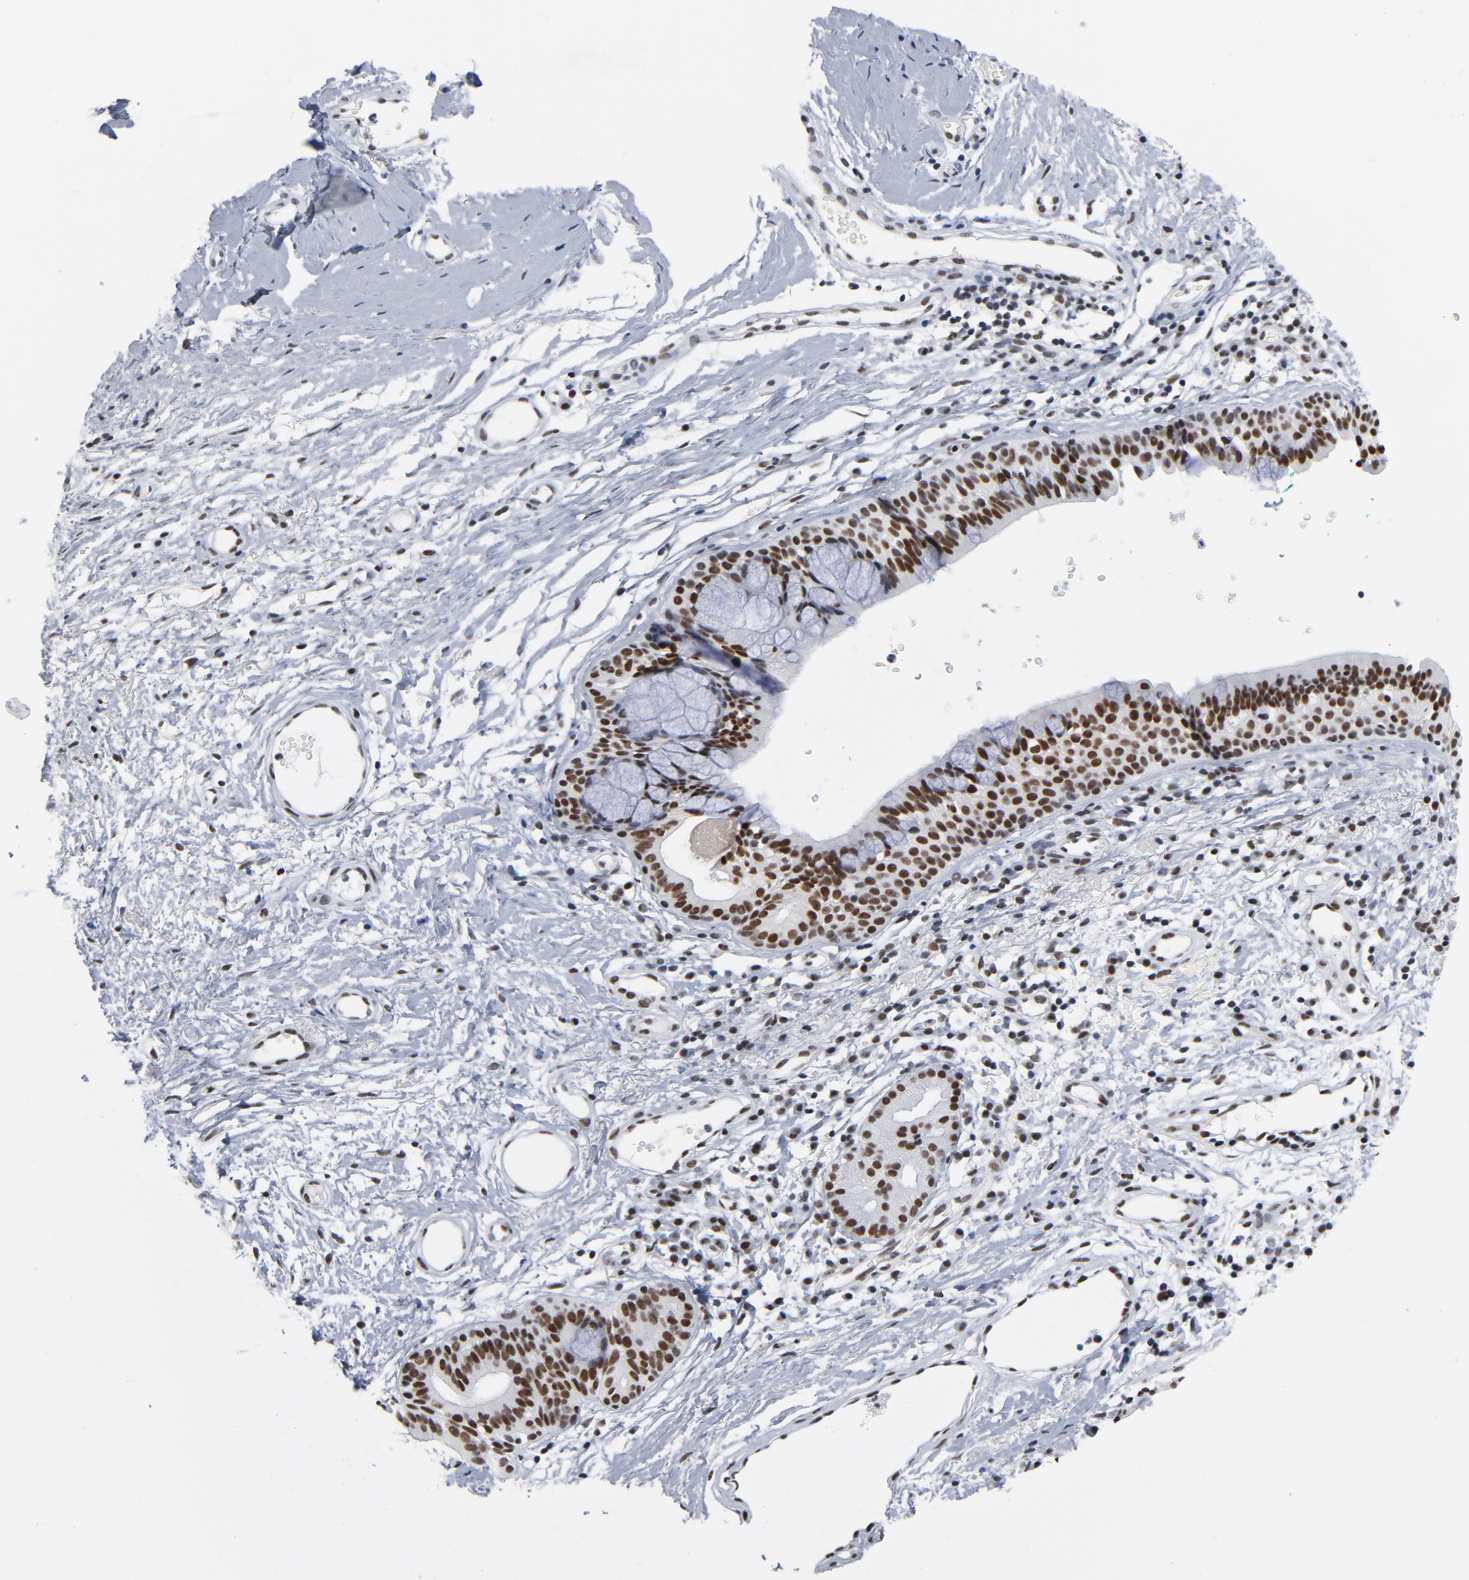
{"staining": {"intensity": "strong", "quantity": ">75%", "location": "nuclear"}, "tissue": "nasopharynx", "cell_type": "Respiratory epithelial cells", "image_type": "normal", "snomed": [{"axis": "morphology", "description": "Normal tissue, NOS"}, {"axis": "morphology", "description": "Basal cell carcinoma"}, {"axis": "topography", "description": "Cartilage tissue"}, {"axis": "topography", "description": "Nasopharynx"}, {"axis": "topography", "description": "Oral tissue"}], "caption": "Nasopharynx stained with immunohistochemistry (IHC) exhibits strong nuclear expression in approximately >75% of respiratory epithelial cells. (Brightfield microscopy of DAB IHC at high magnification).", "gene": "CSTF2", "patient": {"sex": "female", "age": 77}}